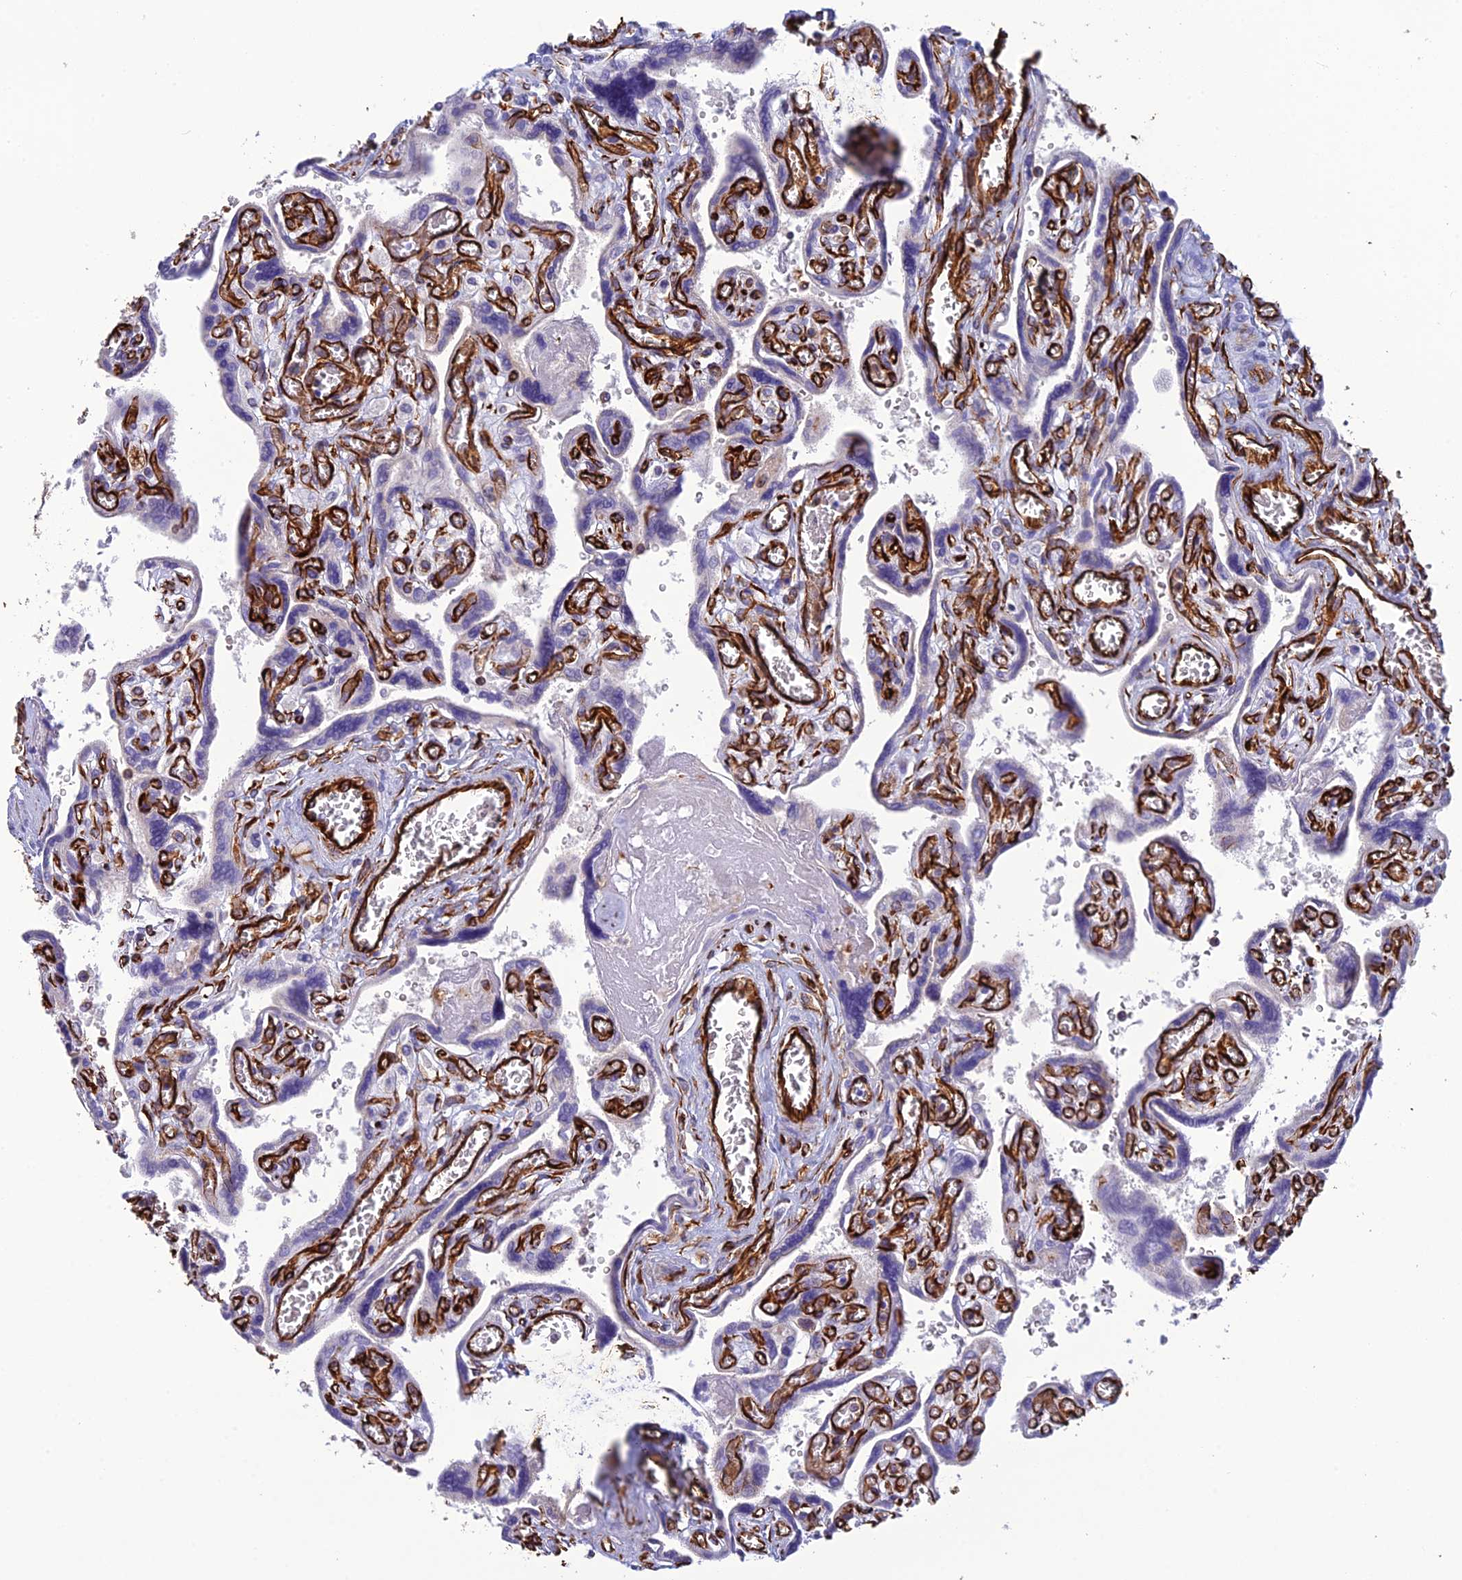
{"staining": {"intensity": "negative", "quantity": "none", "location": "none"}, "tissue": "placenta", "cell_type": "Trophoblastic cells", "image_type": "normal", "snomed": [{"axis": "morphology", "description": "Normal tissue, NOS"}, {"axis": "topography", "description": "Placenta"}], "caption": "High power microscopy histopathology image of an IHC histopathology image of benign placenta, revealing no significant staining in trophoblastic cells. (Immunohistochemistry (ihc), brightfield microscopy, high magnification).", "gene": "FBXL20", "patient": {"sex": "female", "age": 39}}